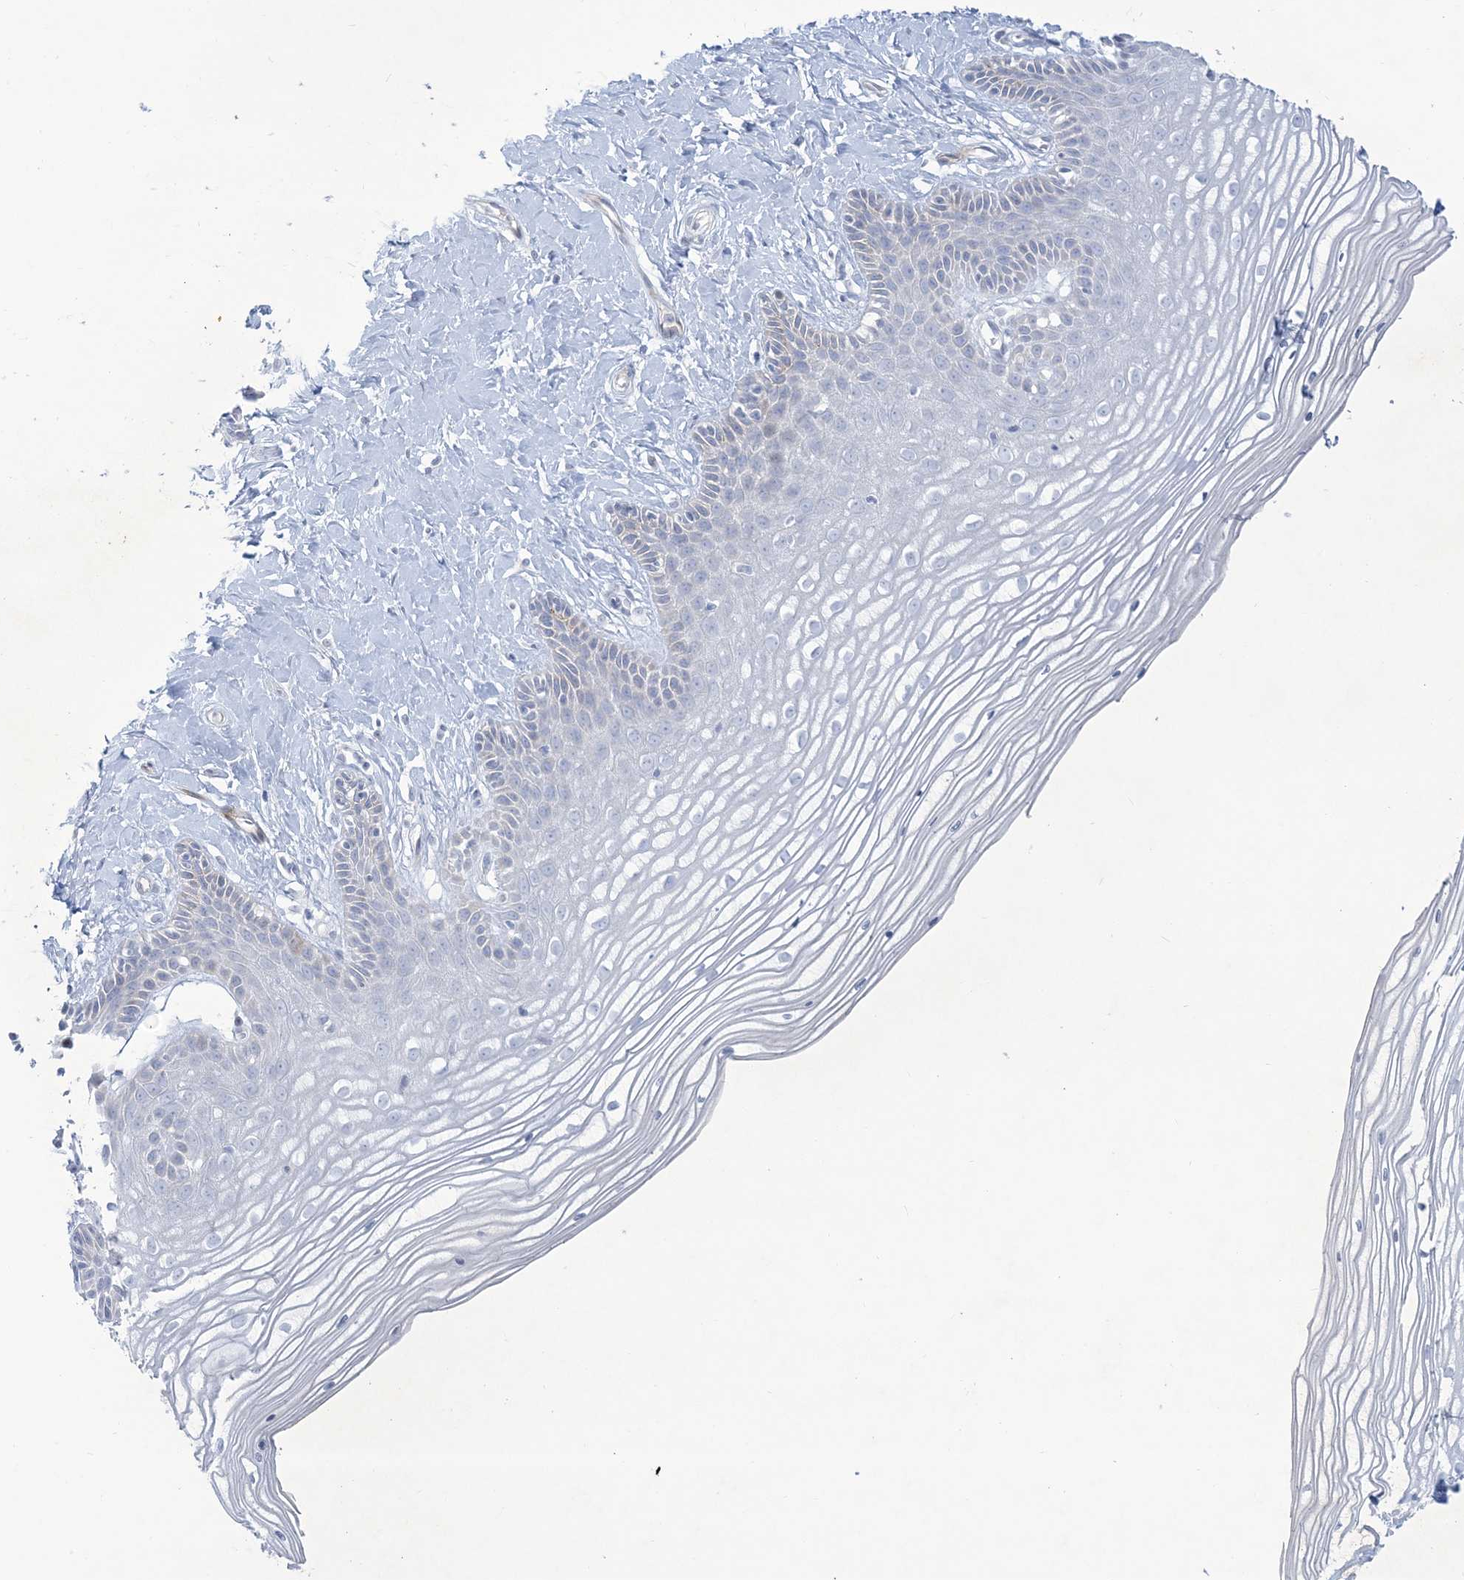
{"staining": {"intensity": "negative", "quantity": "none", "location": "none"}, "tissue": "vagina", "cell_type": "Squamous epithelial cells", "image_type": "normal", "snomed": [{"axis": "morphology", "description": "Normal tissue, NOS"}, {"axis": "topography", "description": "Vagina"}, {"axis": "topography", "description": "Cervix"}], "caption": "An immunohistochemistry (IHC) photomicrograph of normal vagina is shown. There is no staining in squamous epithelial cells of vagina. The staining is performed using DAB brown chromogen with nuclei counter-stained in using hematoxylin.", "gene": "B3GNT7", "patient": {"sex": "female", "age": 40}}